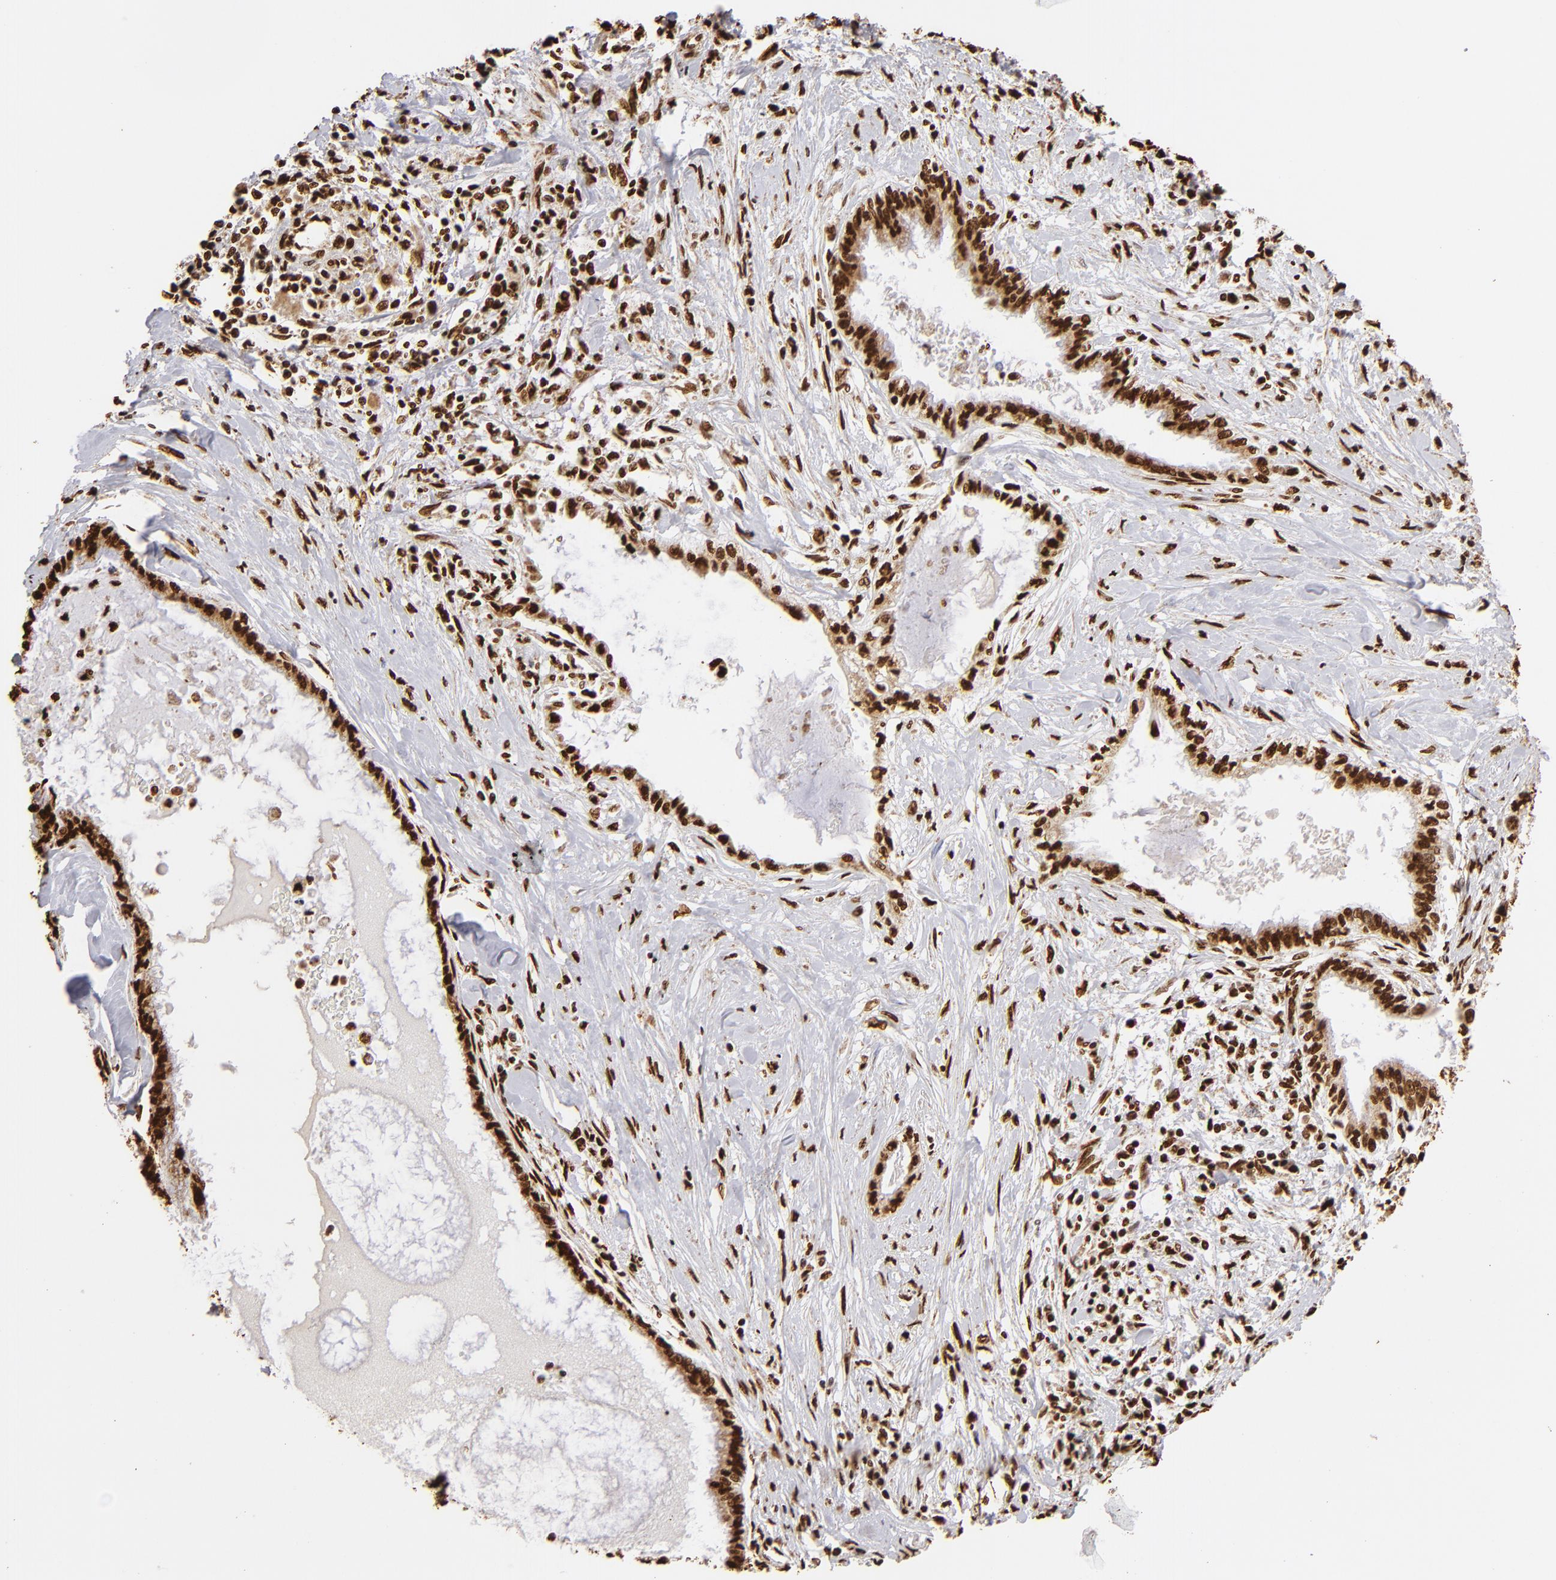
{"staining": {"intensity": "strong", "quantity": ">75%", "location": "nuclear"}, "tissue": "pancreatic cancer", "cell_type": "Tumor cells", "image_type": "cancer", "snomed": [{"axis": "morphology", "description": "Adenocarcinoma, NOS"}, {"axis": "topography", "description": "Pancreas"}], "caption": "Adenocarcinoma (pancreatic) stained with a brown dye displays strong nuclear positive staining in about >75% of tumor cells.", "gene": "ILF3", "patient": {"sex": "female", "age": 64}}